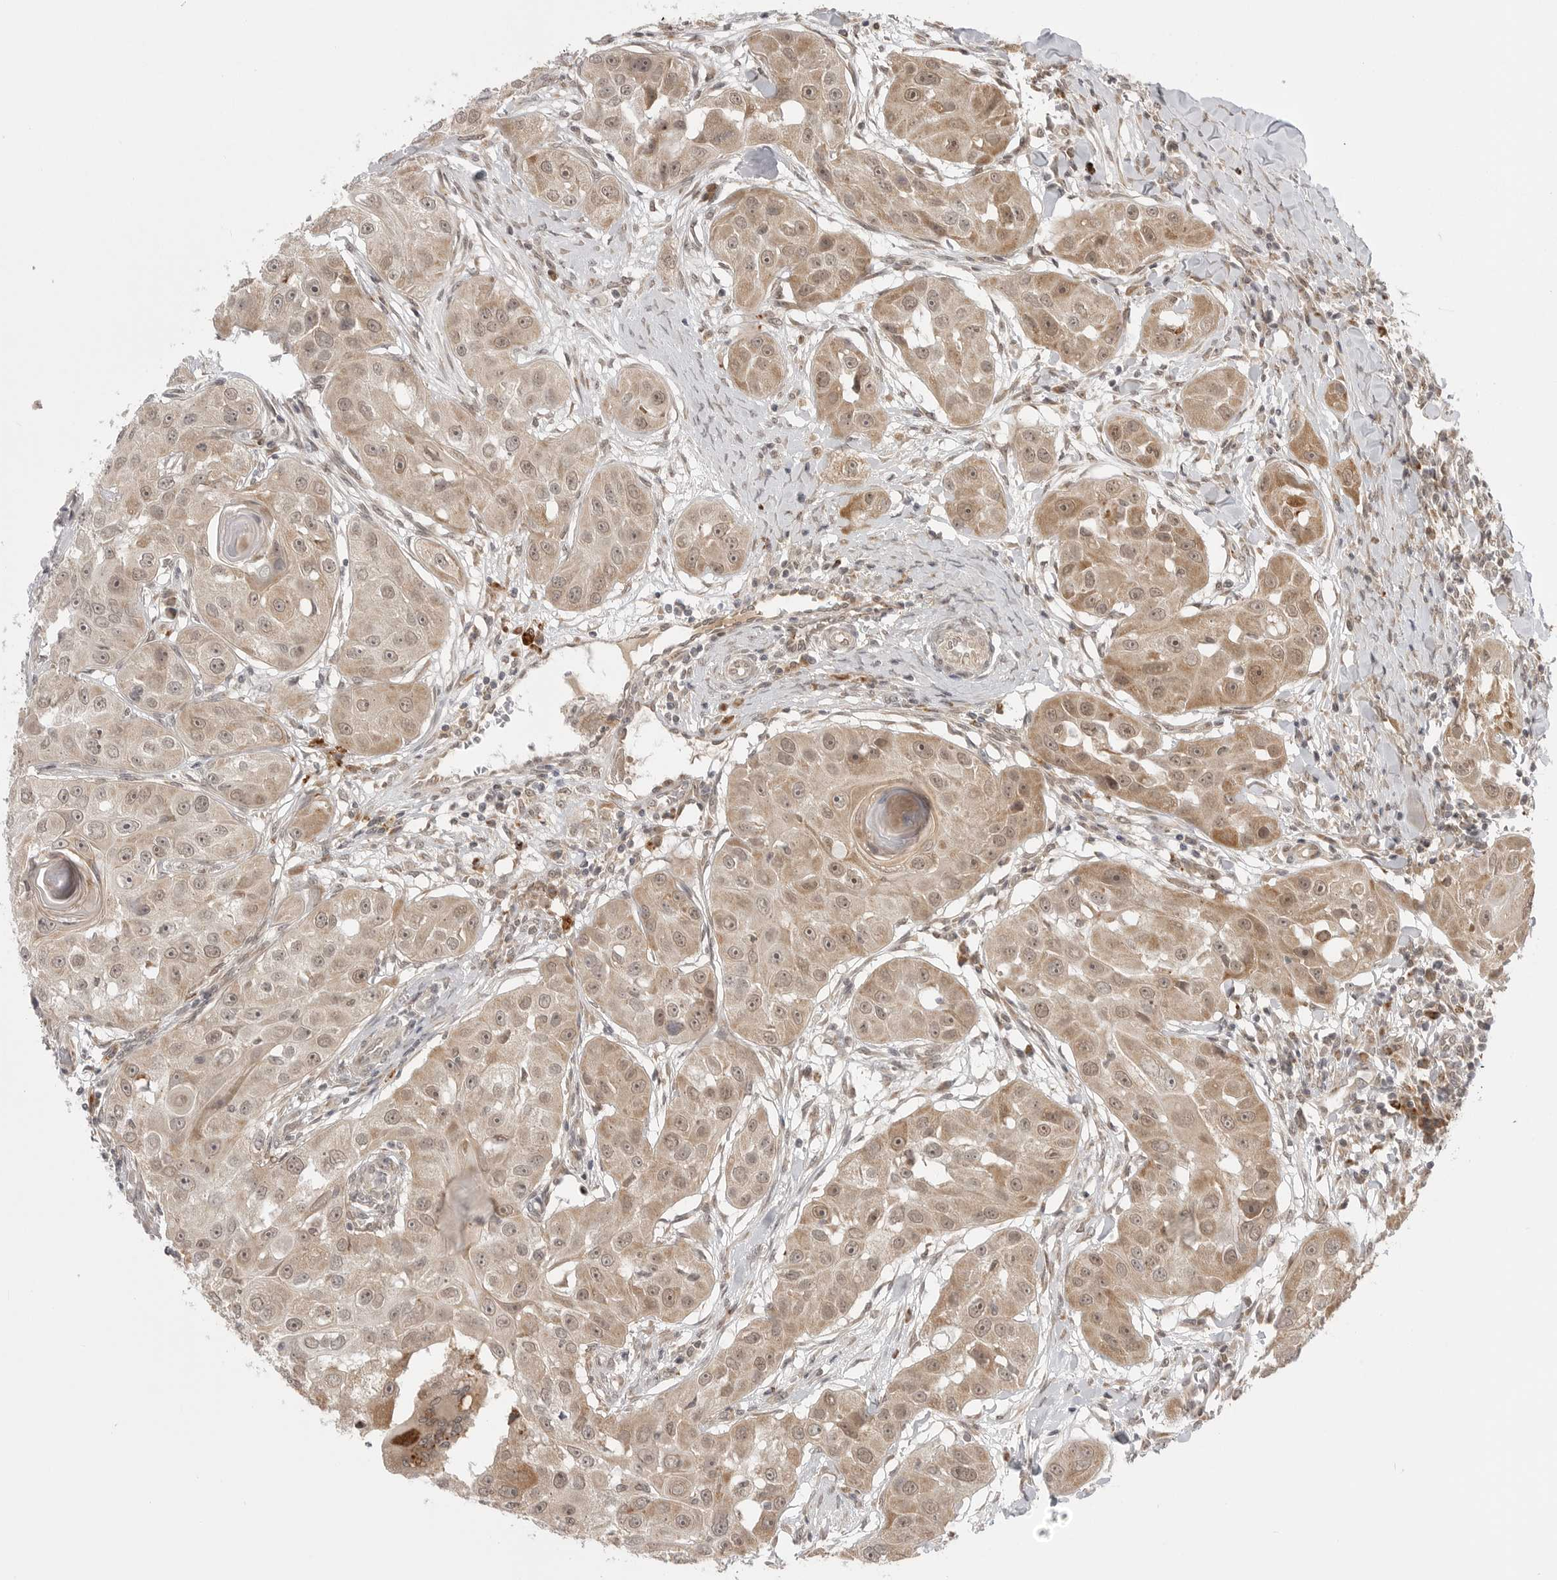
{"staining": {"intensity": "moderate", "quantity": "25%-75%", "location": "cytoplasmic/membranous,nuclear"}, "tissue": "head and neck cancer", "cell_type": "Tumor cells", "image_type": "cancer", "snomed": [{"axis": "morphology", "description": "Normal tissue, NOS"}, {"axis": "morphology", "description": "Squamous cell carcinoma, NOS"}, {"axis": "topography", "description": "Skeletal muscle"}, {"axis": "topography", "description": "Head-Neck"}], "caption": "Head and neck cancer (squamous cell carcinoma) stained for a protein reveals moderate cytoplasmic/membranous and nuclear positivity in tumor cells.", "gene": "KALRN", "patient": {"sex": "male", "age": 51}}